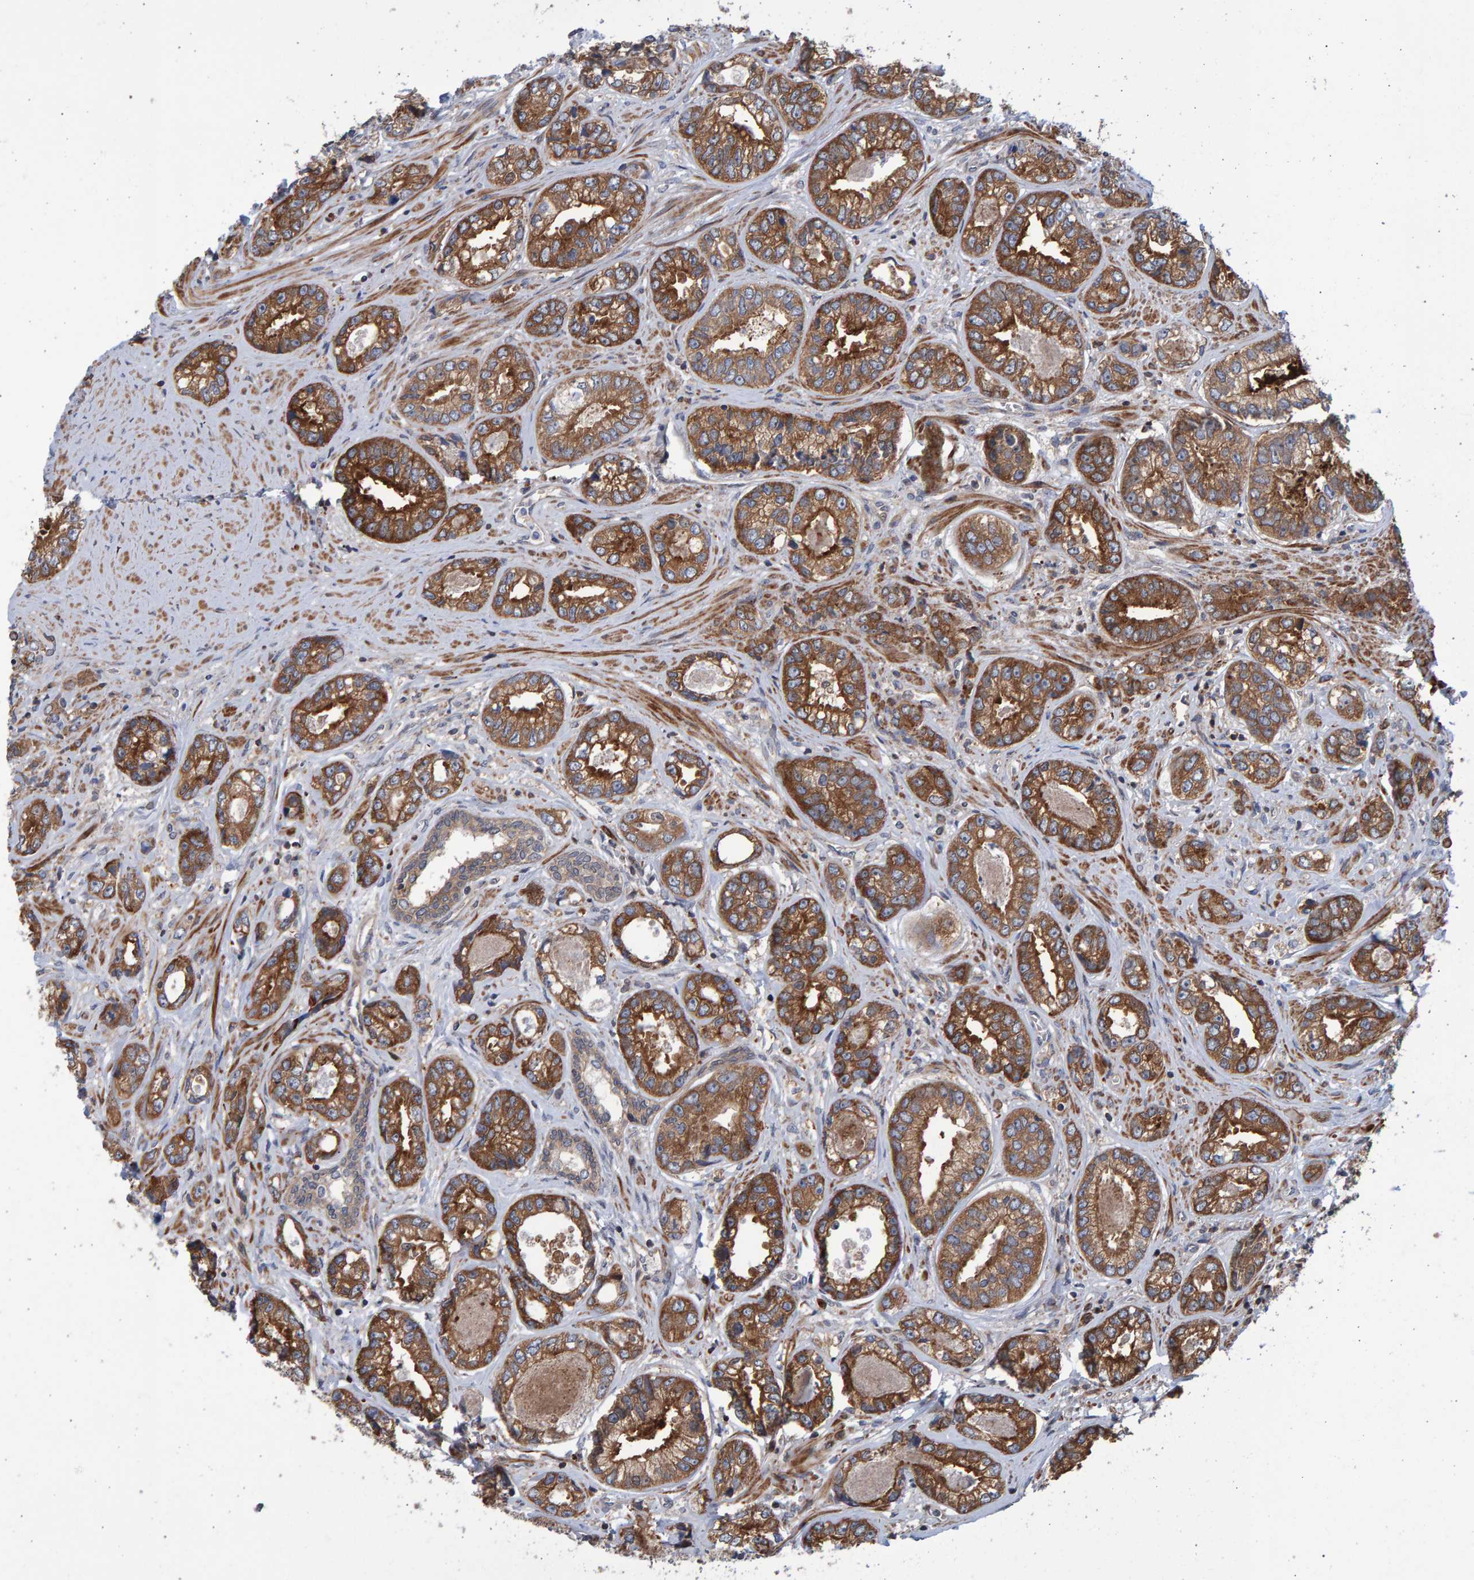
{"staining": {"intensity": "moderate", "quantity": ">75%", "location": "cytoplasmic/membranous"}, "tissue": "prostate cancer", "cell_type": "Tumor cells", "image_type": "cancer", "snomed": [{"axis": "morphology", "description": "Adenocarcinoma, High grade"}, {"axis": "topography", "description": "Prostate"}], "caption": "Immunohistochemical staining of prostate cancer (high-grade adenocarcinoma) shows moderate cytoplasmic/membranous protein expression in approximately >75% of tumor cells.", "gene": "LRBA", "patient": {"sex": "male", "age": 61}}